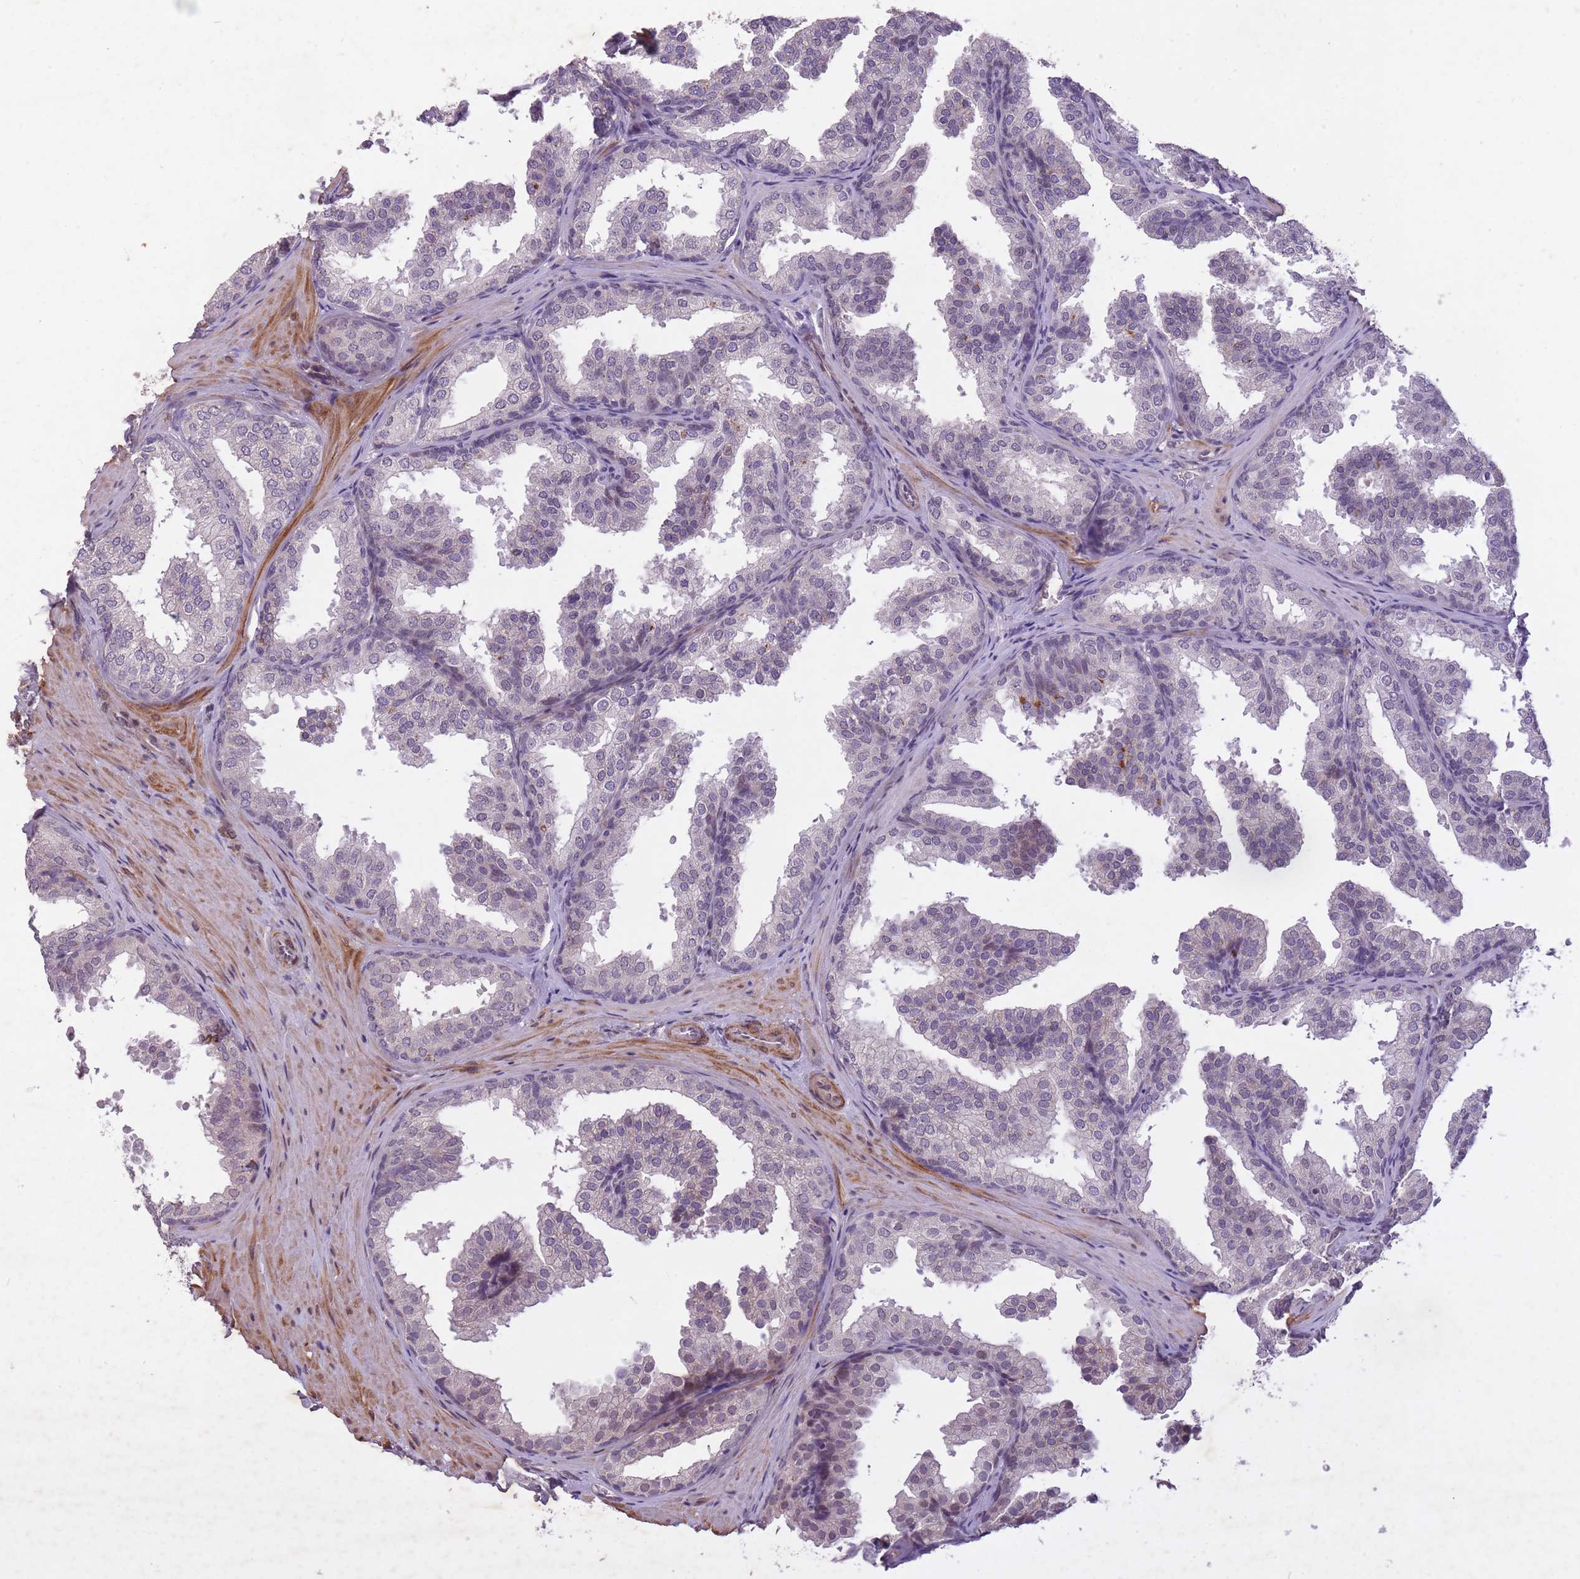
{"staining": {"intensity": "negative", "quantity": "none", "location": "none"}, "tissue": "prostate", "cell_type": "Glandular cells", "image_type": "normal", "snomed": [{"axis": "morphology", "description": "Normal tissue, NOS"}, {"axis": "topography", "description": "Prostate"}], "caption": "The immunohistochemistry (IHC) photomicrograph has no significant expression in glandular cells of prostate. (Stains: DAB immunohistochemistry (IHC) with hematoxylin counter stain, Microscopy: brightfield microscopy at high magnification).", "gene": "CBX6", "patient": {"sex": "male", "age": 37}}